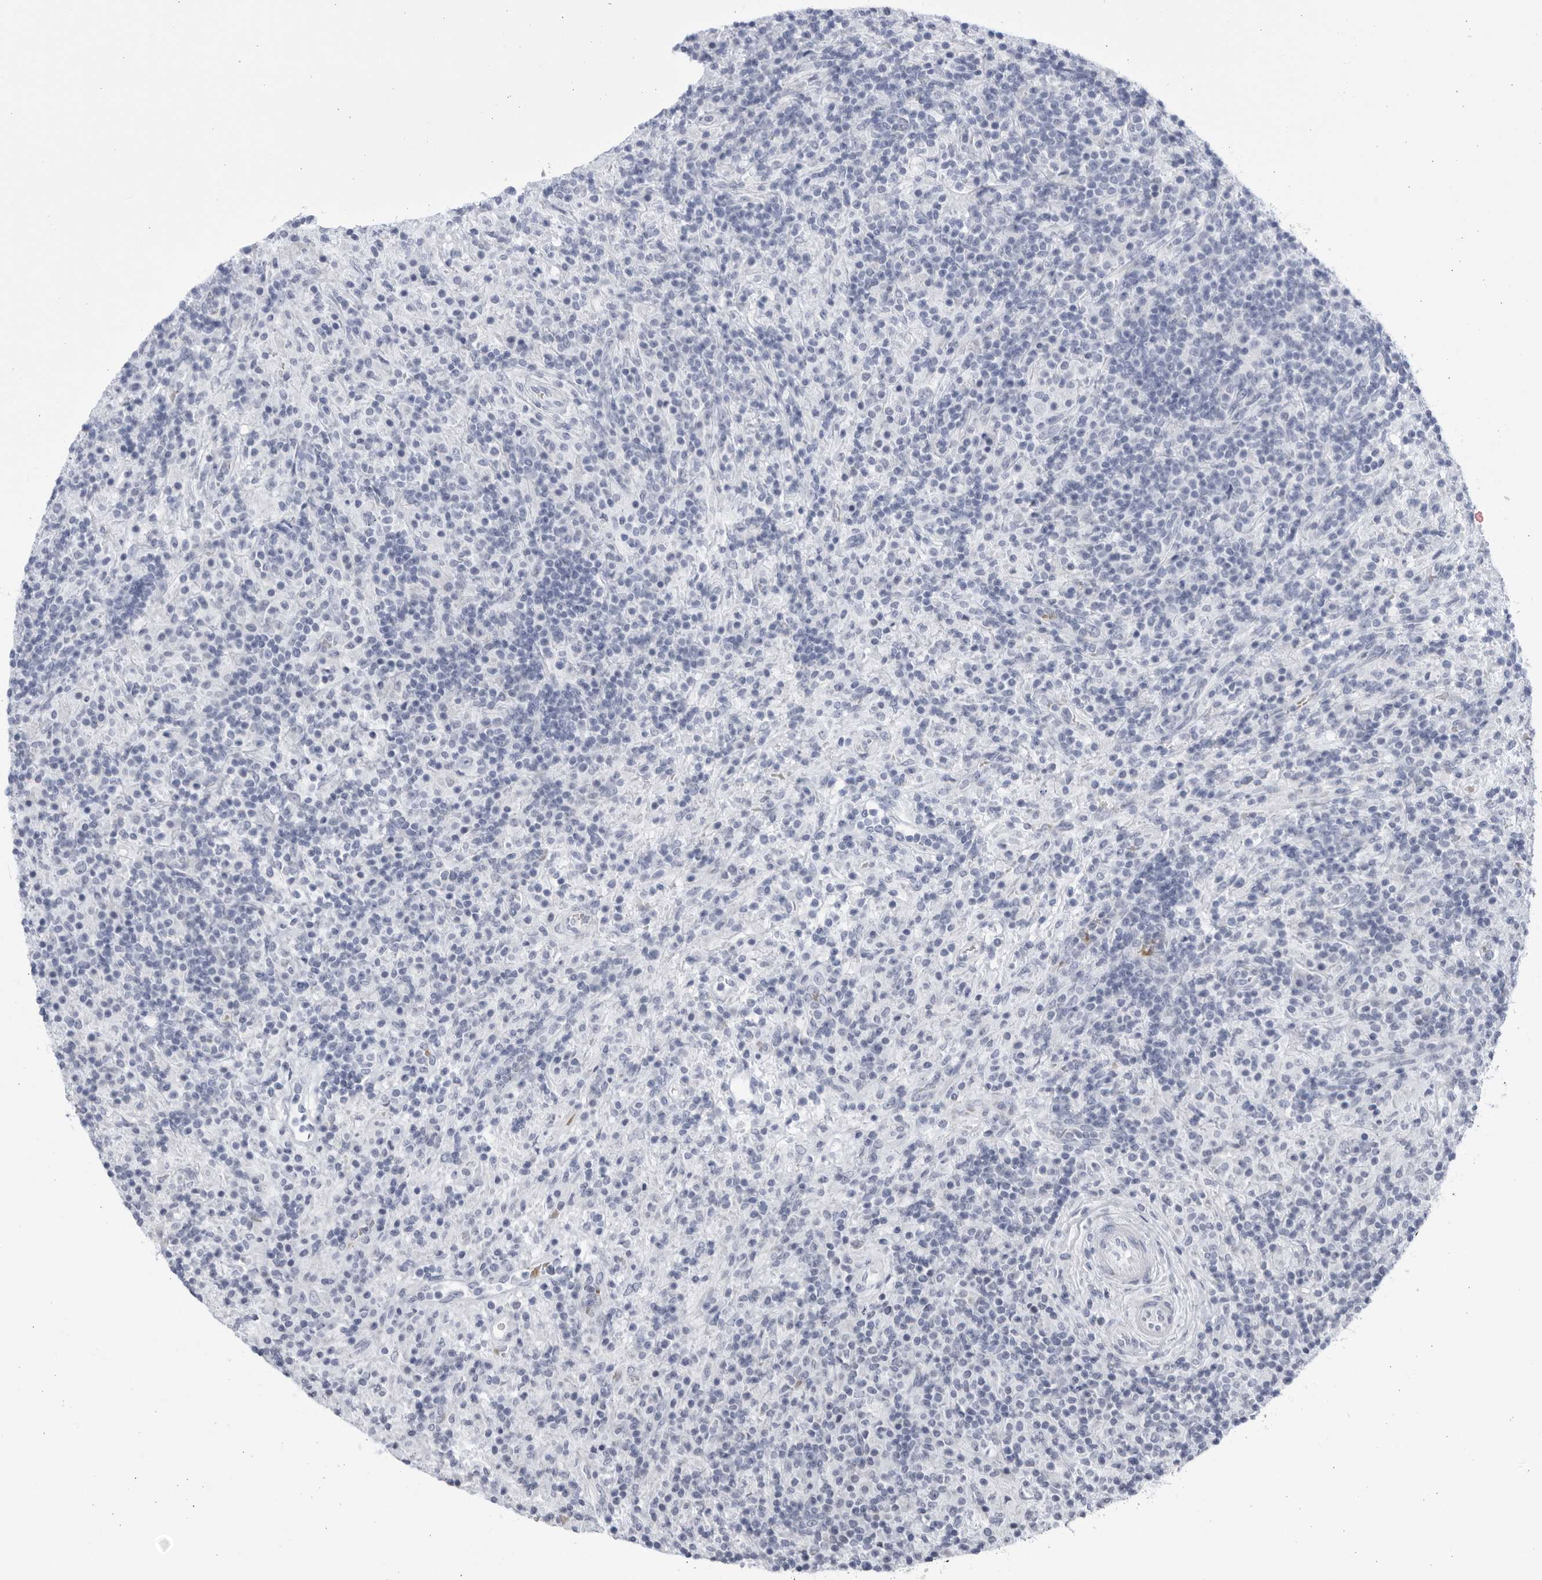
{"staining": {"intensity": "negative", "quantity": "none", "location": "none"}, "tissue": "lymphoma", "cell_type": "Tumor cells", "image_type": "cancer", "snomed": [{"axis": "morphology", "description": "Hodgkin's disease, NOS"}, {"axis": "topography", "description": "Lymph node"}], "caption": "DAB immunohistochemical staining of human Hodgkin's disease displays no significant positivity in tumor cells.", "gene": "CCDC181", "patient": {"sex": "male", "age": 70}}